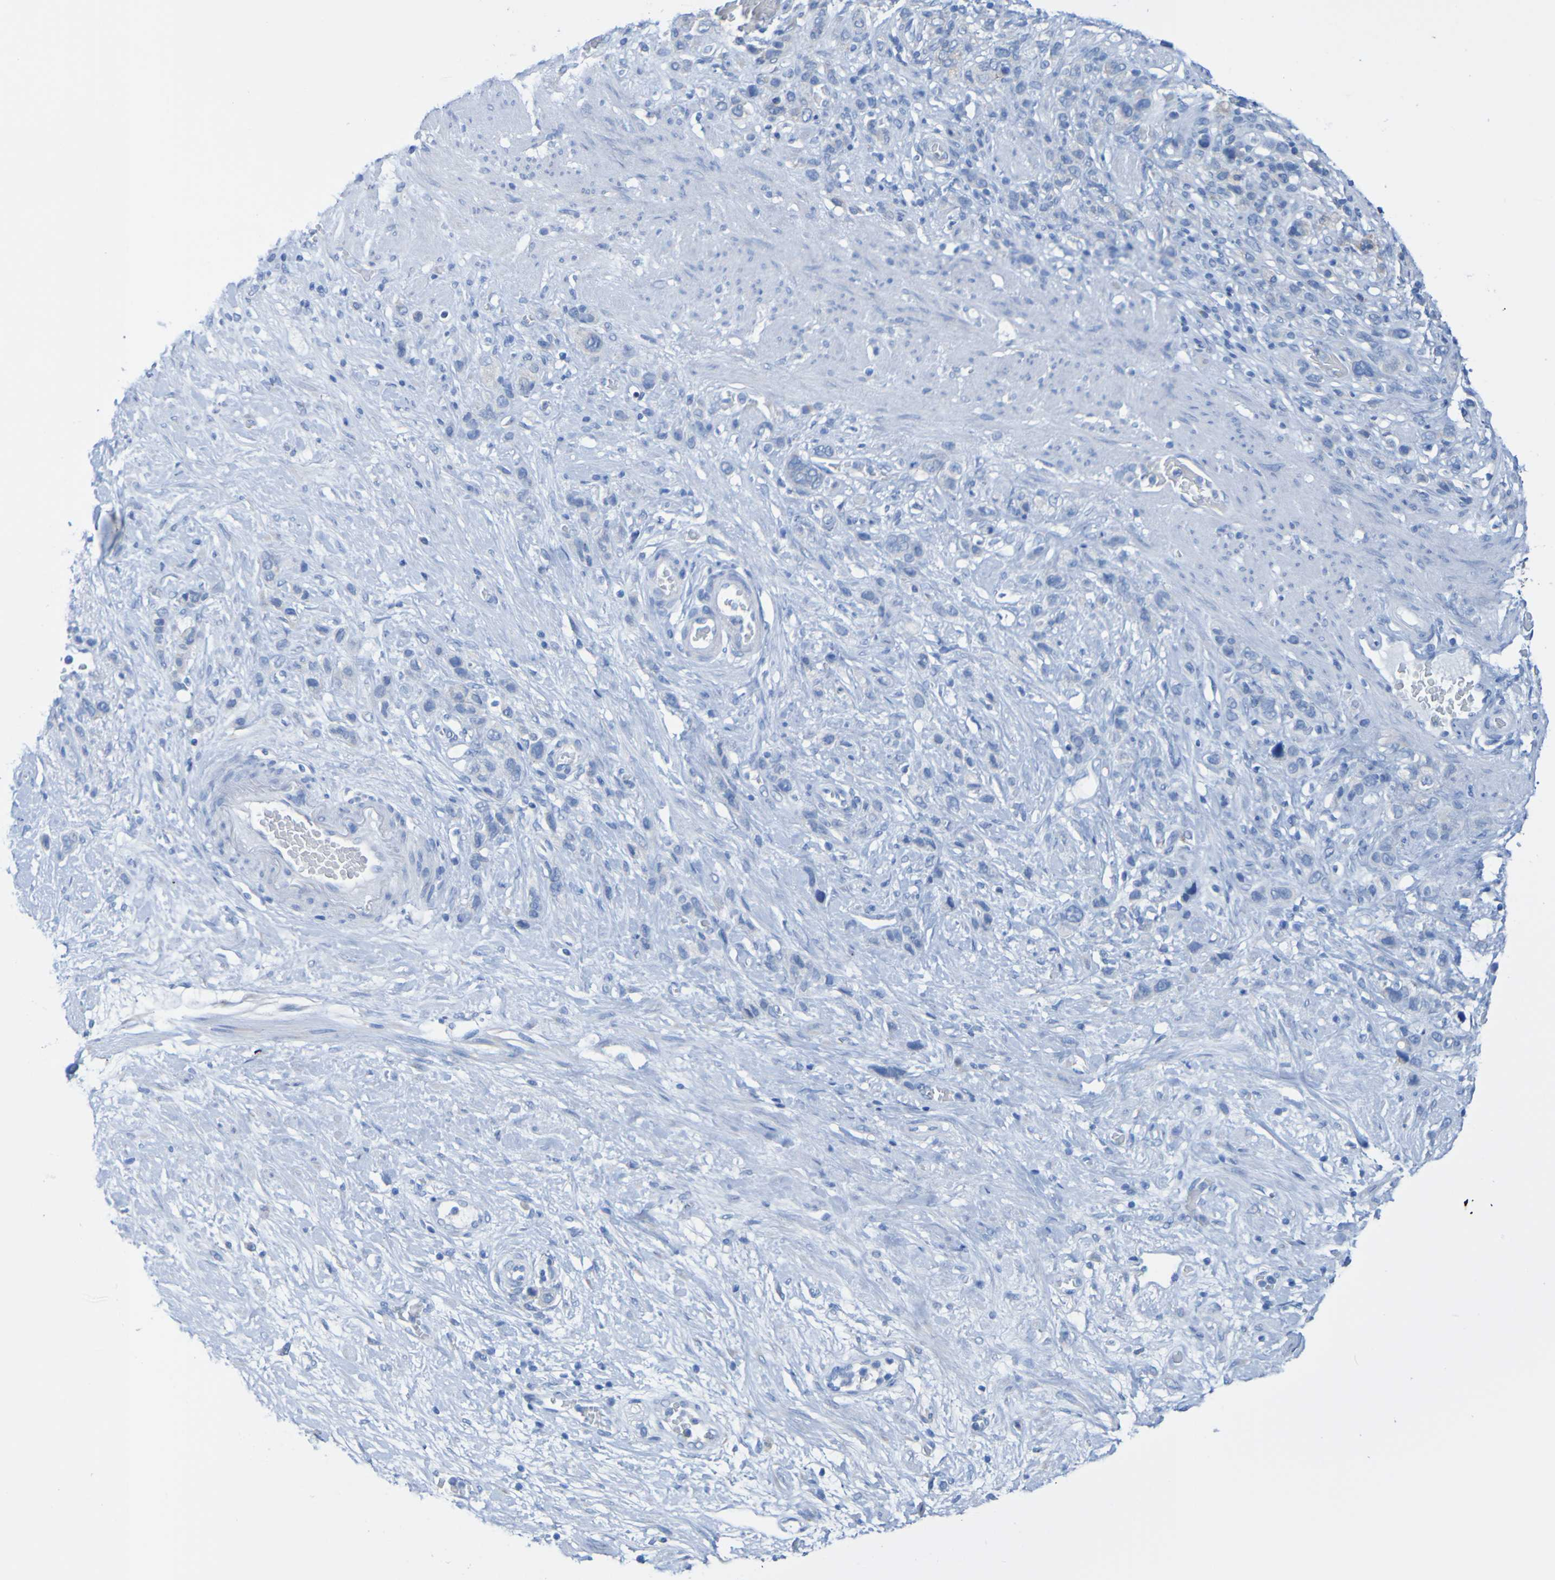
{"staining": {"intensity": "negative", "quantity": "none", "location": "none"}, "tissue": "stomach cancer", "cell_type": "Tumor cells", "image_type": "cancer", "snomed": [{"axis": "morphology", "description": "Adenocarcinoma, NOS"}, {"axis": "morphology", "description": "Adenocarcinoma, High grade"}, {"axis": "topography", "description": "Stomach, upper"}, {"axis": "topography", "description": "Stomach, lower"}], "caption": "The IHC histopathology image has no significant positivity in tumor cells of adenocarcinoma (stomach) tissue. The staining is performed using DAB (3,3'-diaminobenzidine) brown chromogen with nuclei counter-stained in using hematoxylin.", "gene": "ACMSD", "patient": {"sex": "female", "age": 65}}